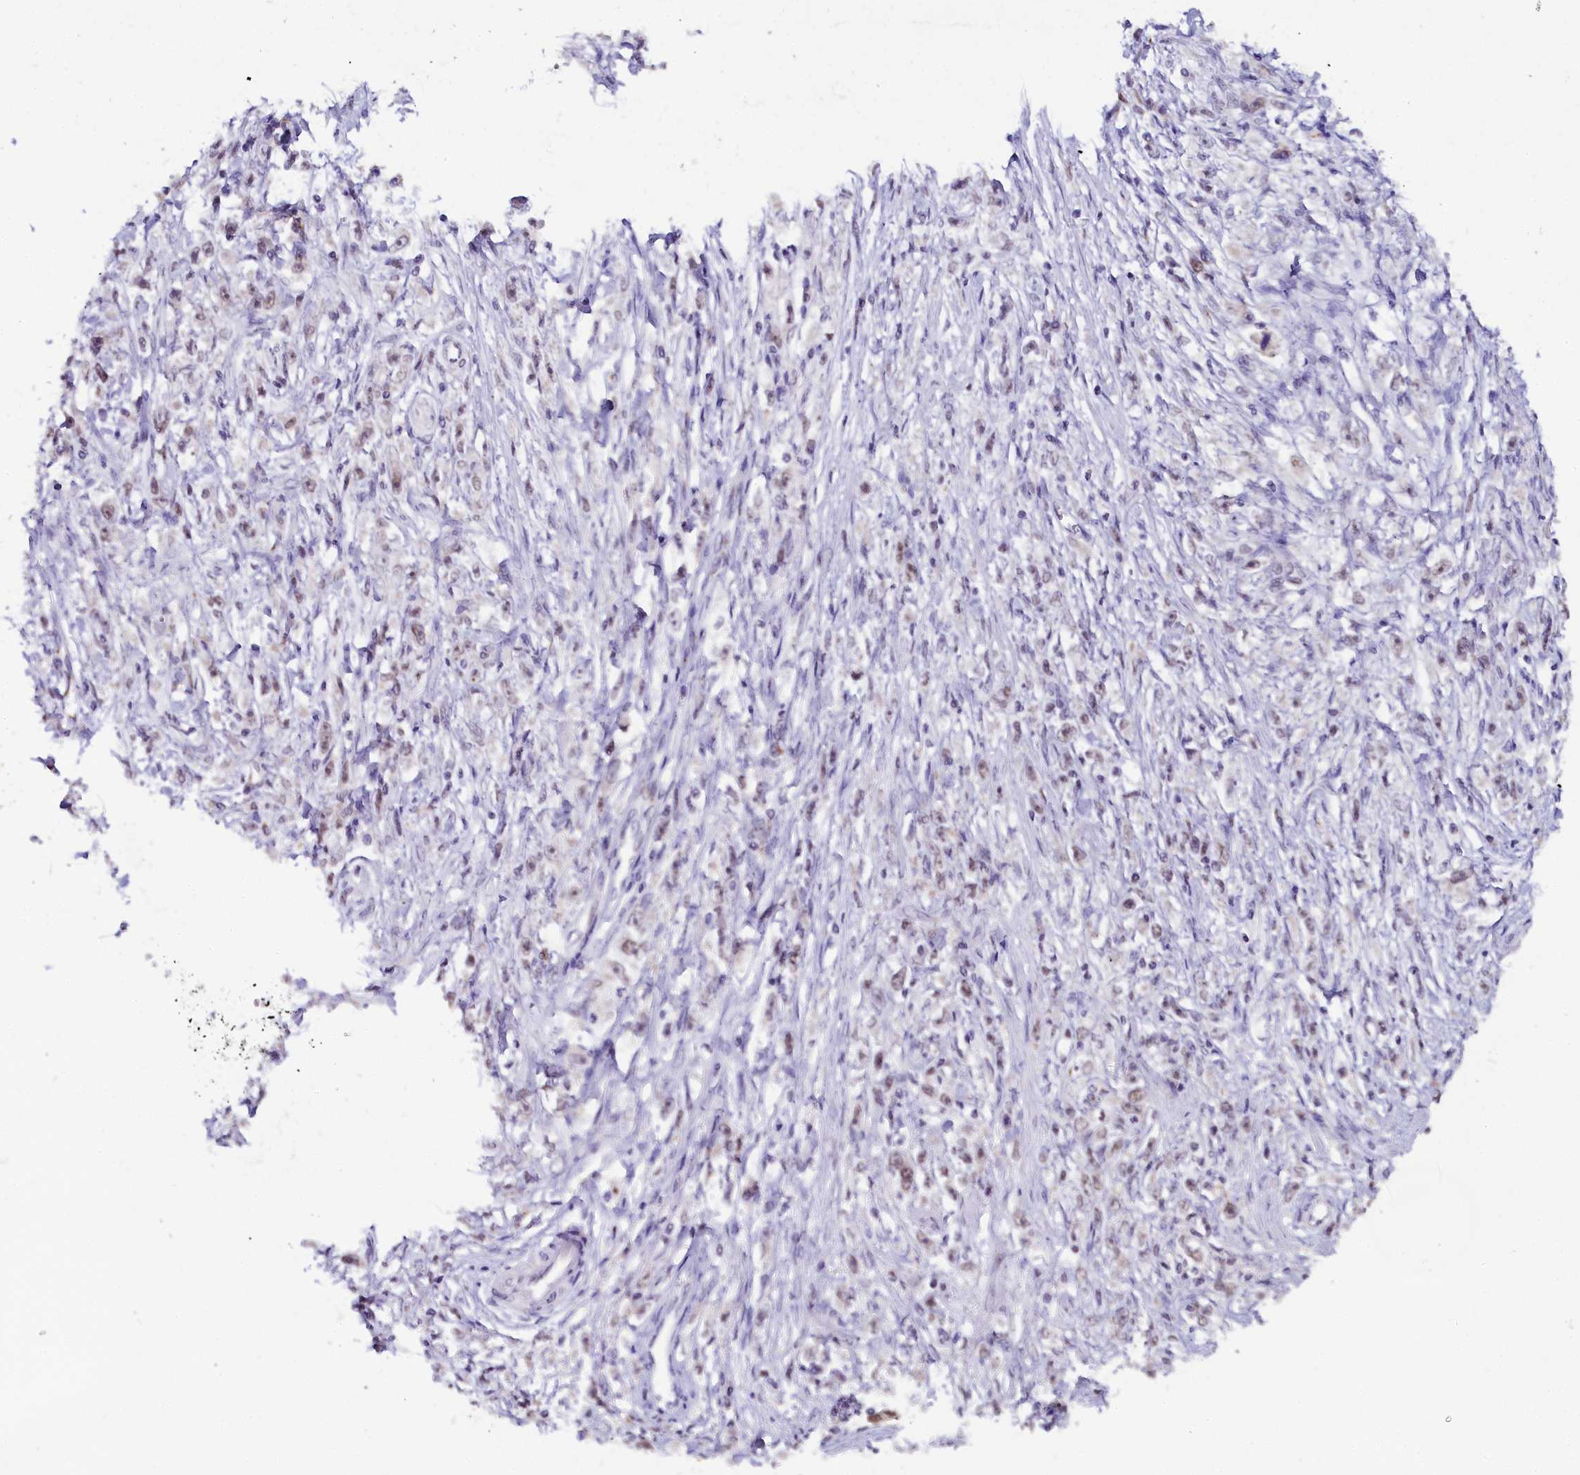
{"staining": {"intensity": "weak", "quantity": "25%-75%", "location": "nuclear"}, "tissue": "stomach cancer", "cell_type": "Tumor cells", "image_type": "cancer", "snomed": [{"axis": "morphology", "description": "Adenocarcinoma, NOS"}, {"axis": "topography", "description": "Stomach"}], "caption": "IHC (DAB (3,3'-diaminobenzidine)) staining of stomach adenocarcinoma displays weak nuclear protein staining in about 25%-75% of tumor cells.", "gene": "NCBP1", "patient": {"sex": "female", "age": 59}}